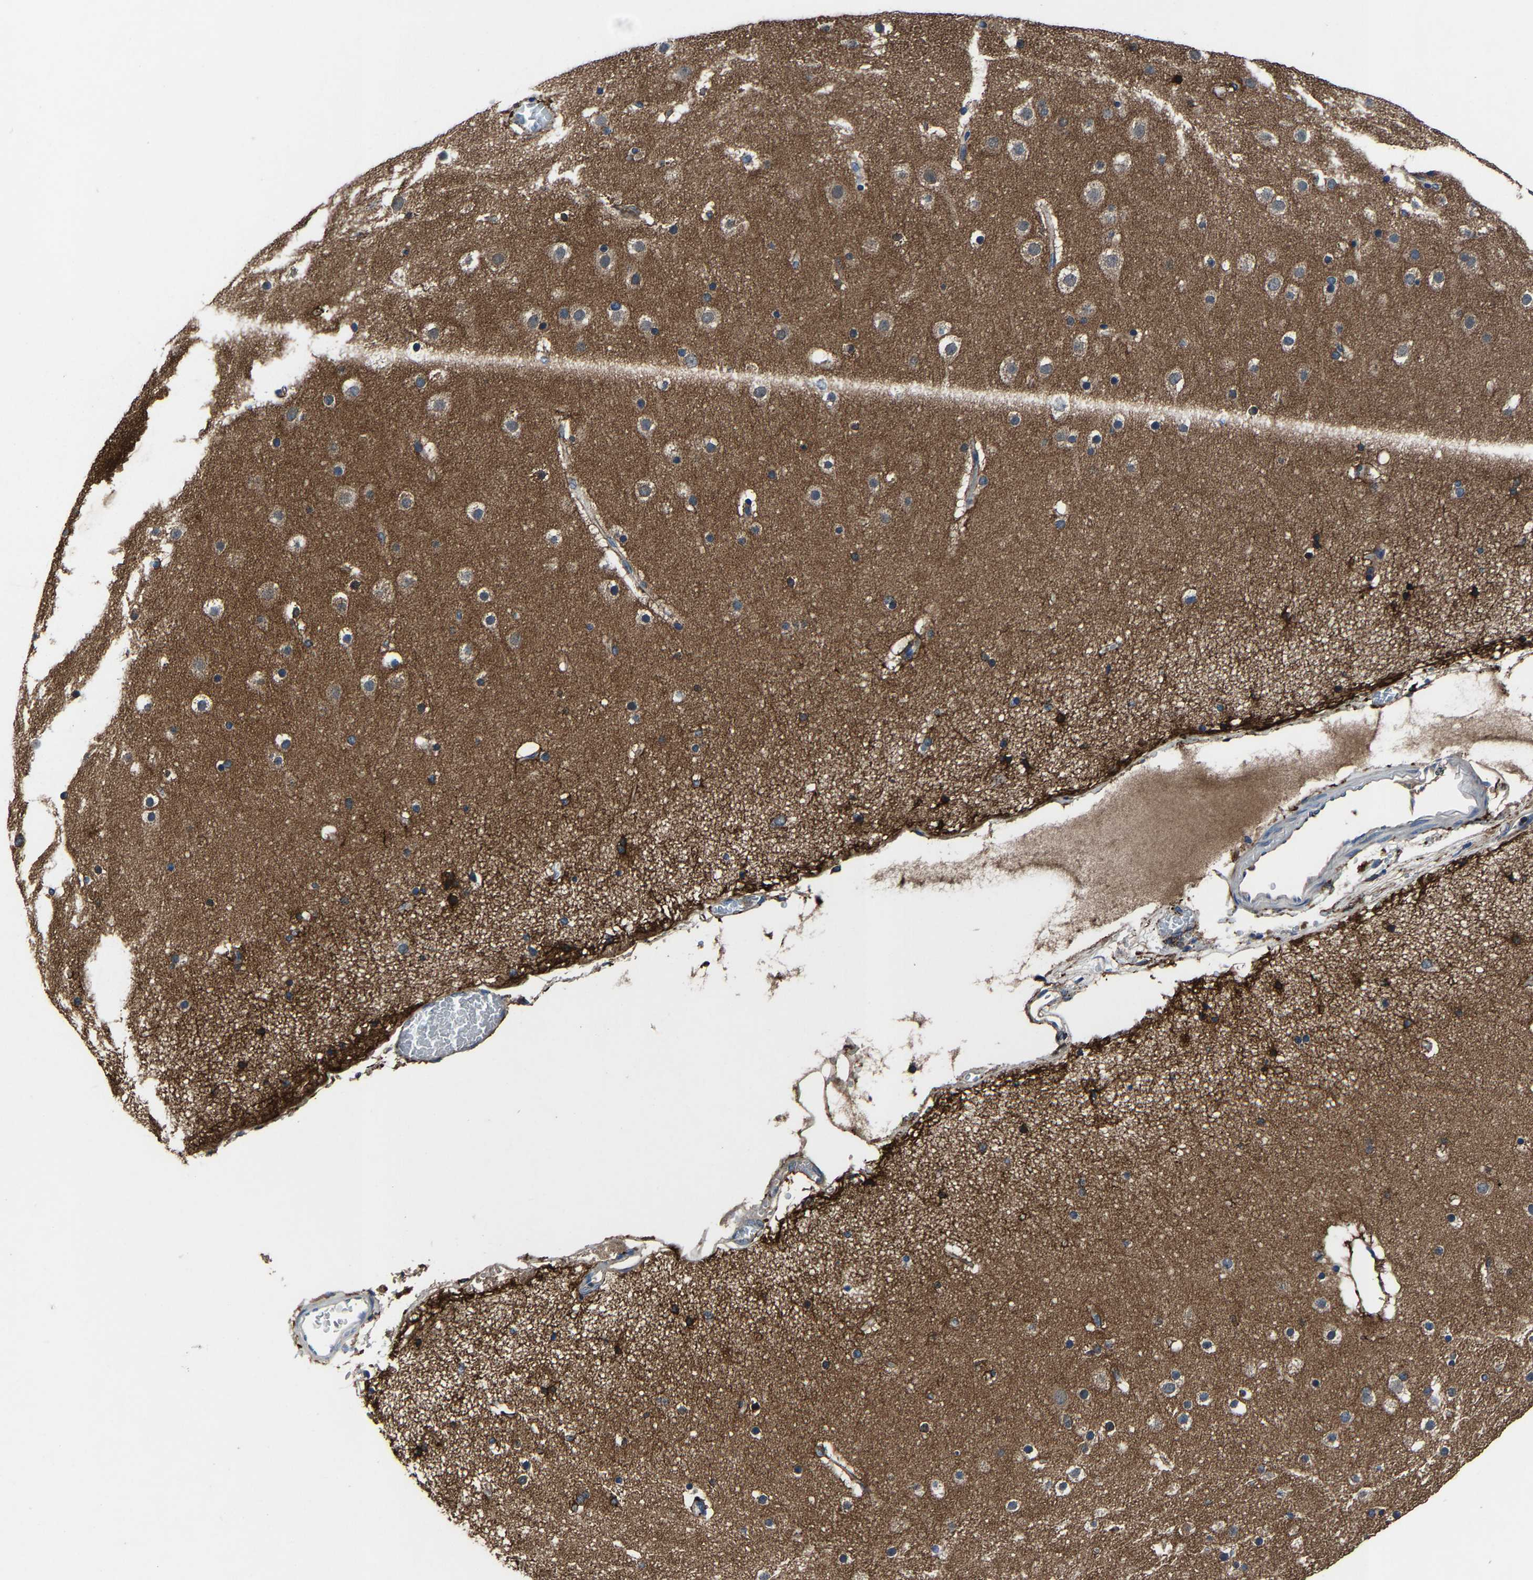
{"staining": {"intensity": "moderate", "quantity": ">75%", "location": "cytoplasmic/membranous"}, "tissue": "cerebral cortex", "cell_type": "Endothelial cells", "image_type": "normal", "snomed": [{"axis": "morphology", "description": "Normal tissue, NOS"}, {"axis": "topography", "description": "Cerebral cortex"}], "caption": "IHC image of benign cerebral cortex: cerebral cortex stained using IHC displays medium levels of moderate protein expression localized specifically in the cytoplasmic/membranous of endothelial cells, appearing as a cytoplasmic/membranous brown color.", "gene": "KIAA1958", "patient": {"sex": "male", "age": 57}}